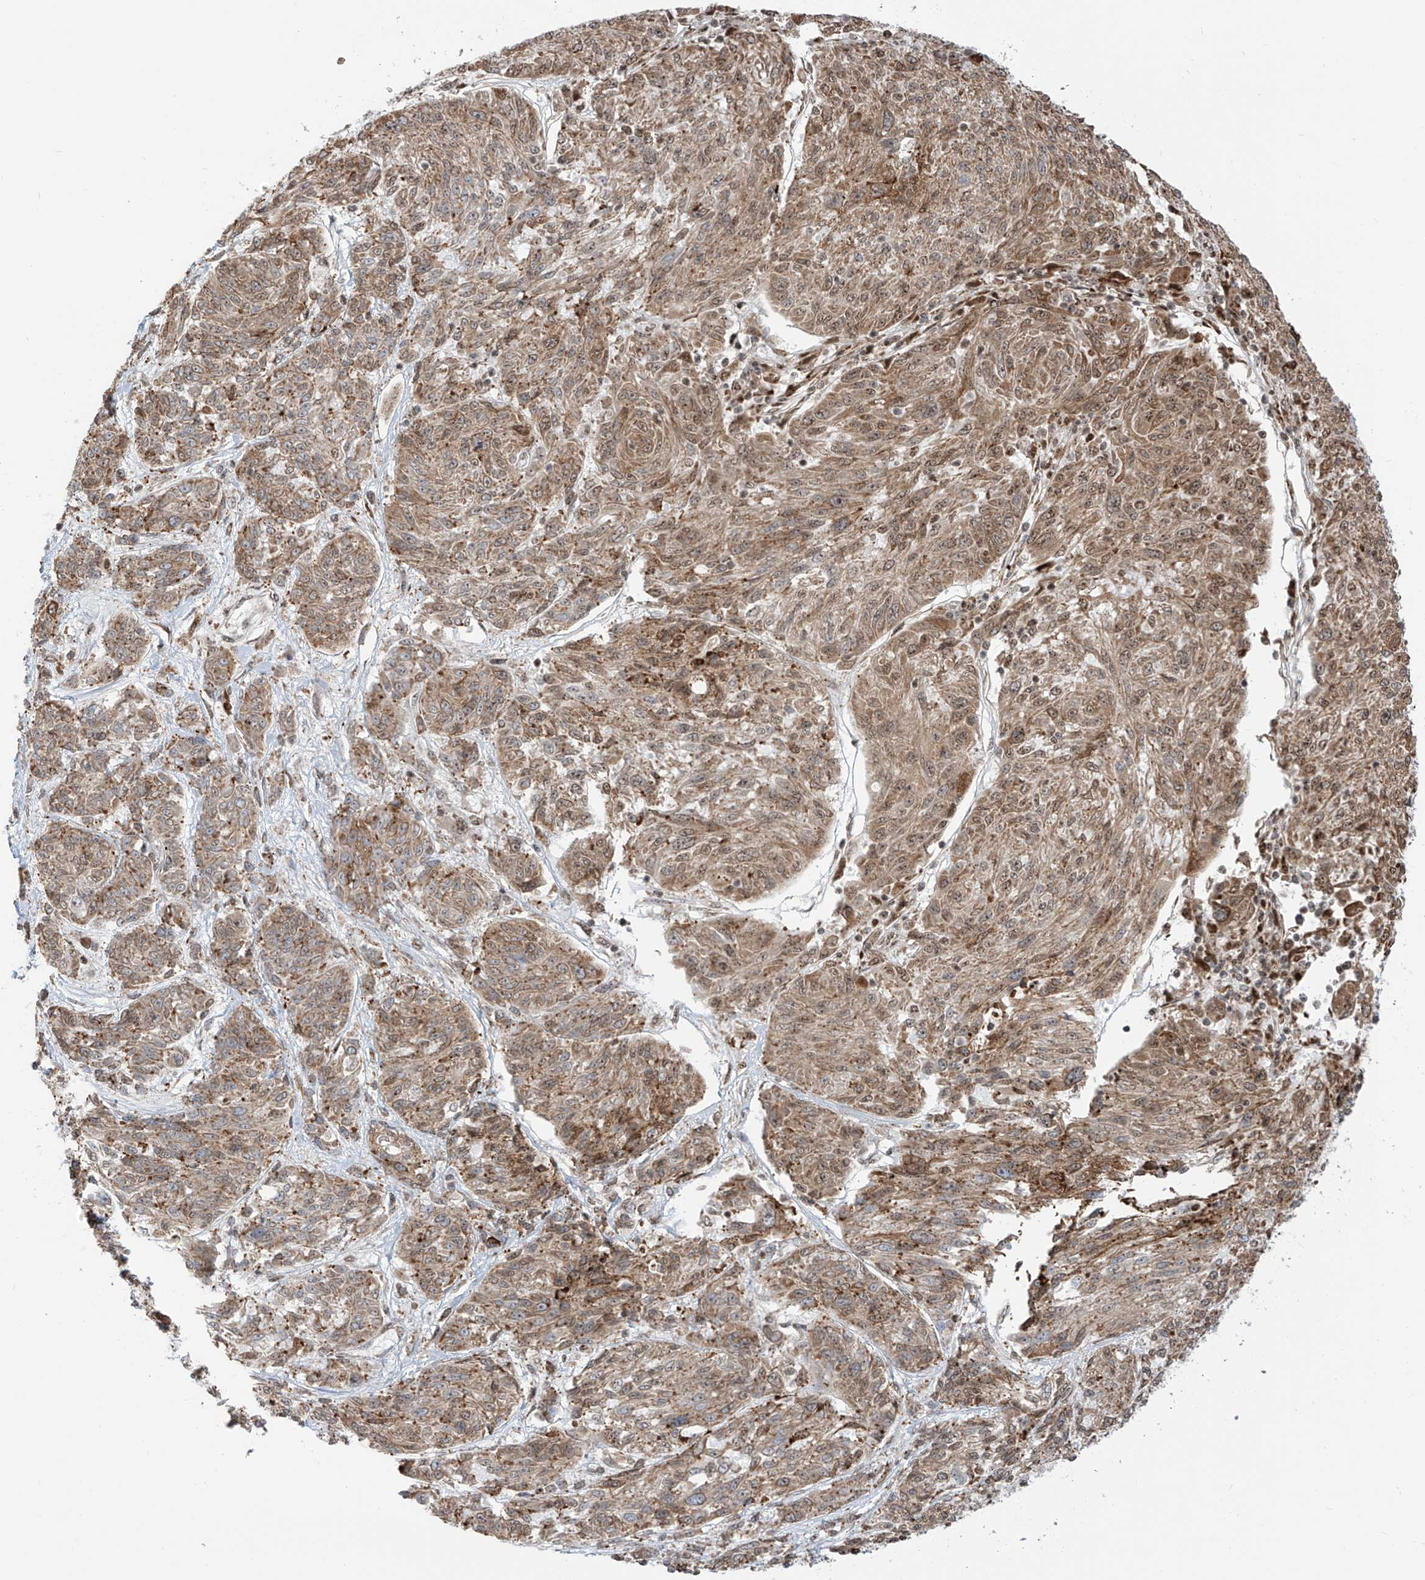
{"staining": {"intensity": "moderate", "quantity": ">75%", "location": "cytoplasmic/membranous,nuclear"}, "tissue": "melanoma", "cell_type": "Tumor cells", "image_type": "cancer", "snomed": [{"axis": "morphology", "description": "Malignant melanoma, NOS"}, {"axis": "topography", "description": "Skin"}], "caption": "Immunohistochemical staining of melanoma shows medium levels of moderate cytoplasmic/membranous and nuclear expression in about >75% of tumor cells.", "gene": "ZBTB8A", "patient": {"sex": "male", "age": 53}}